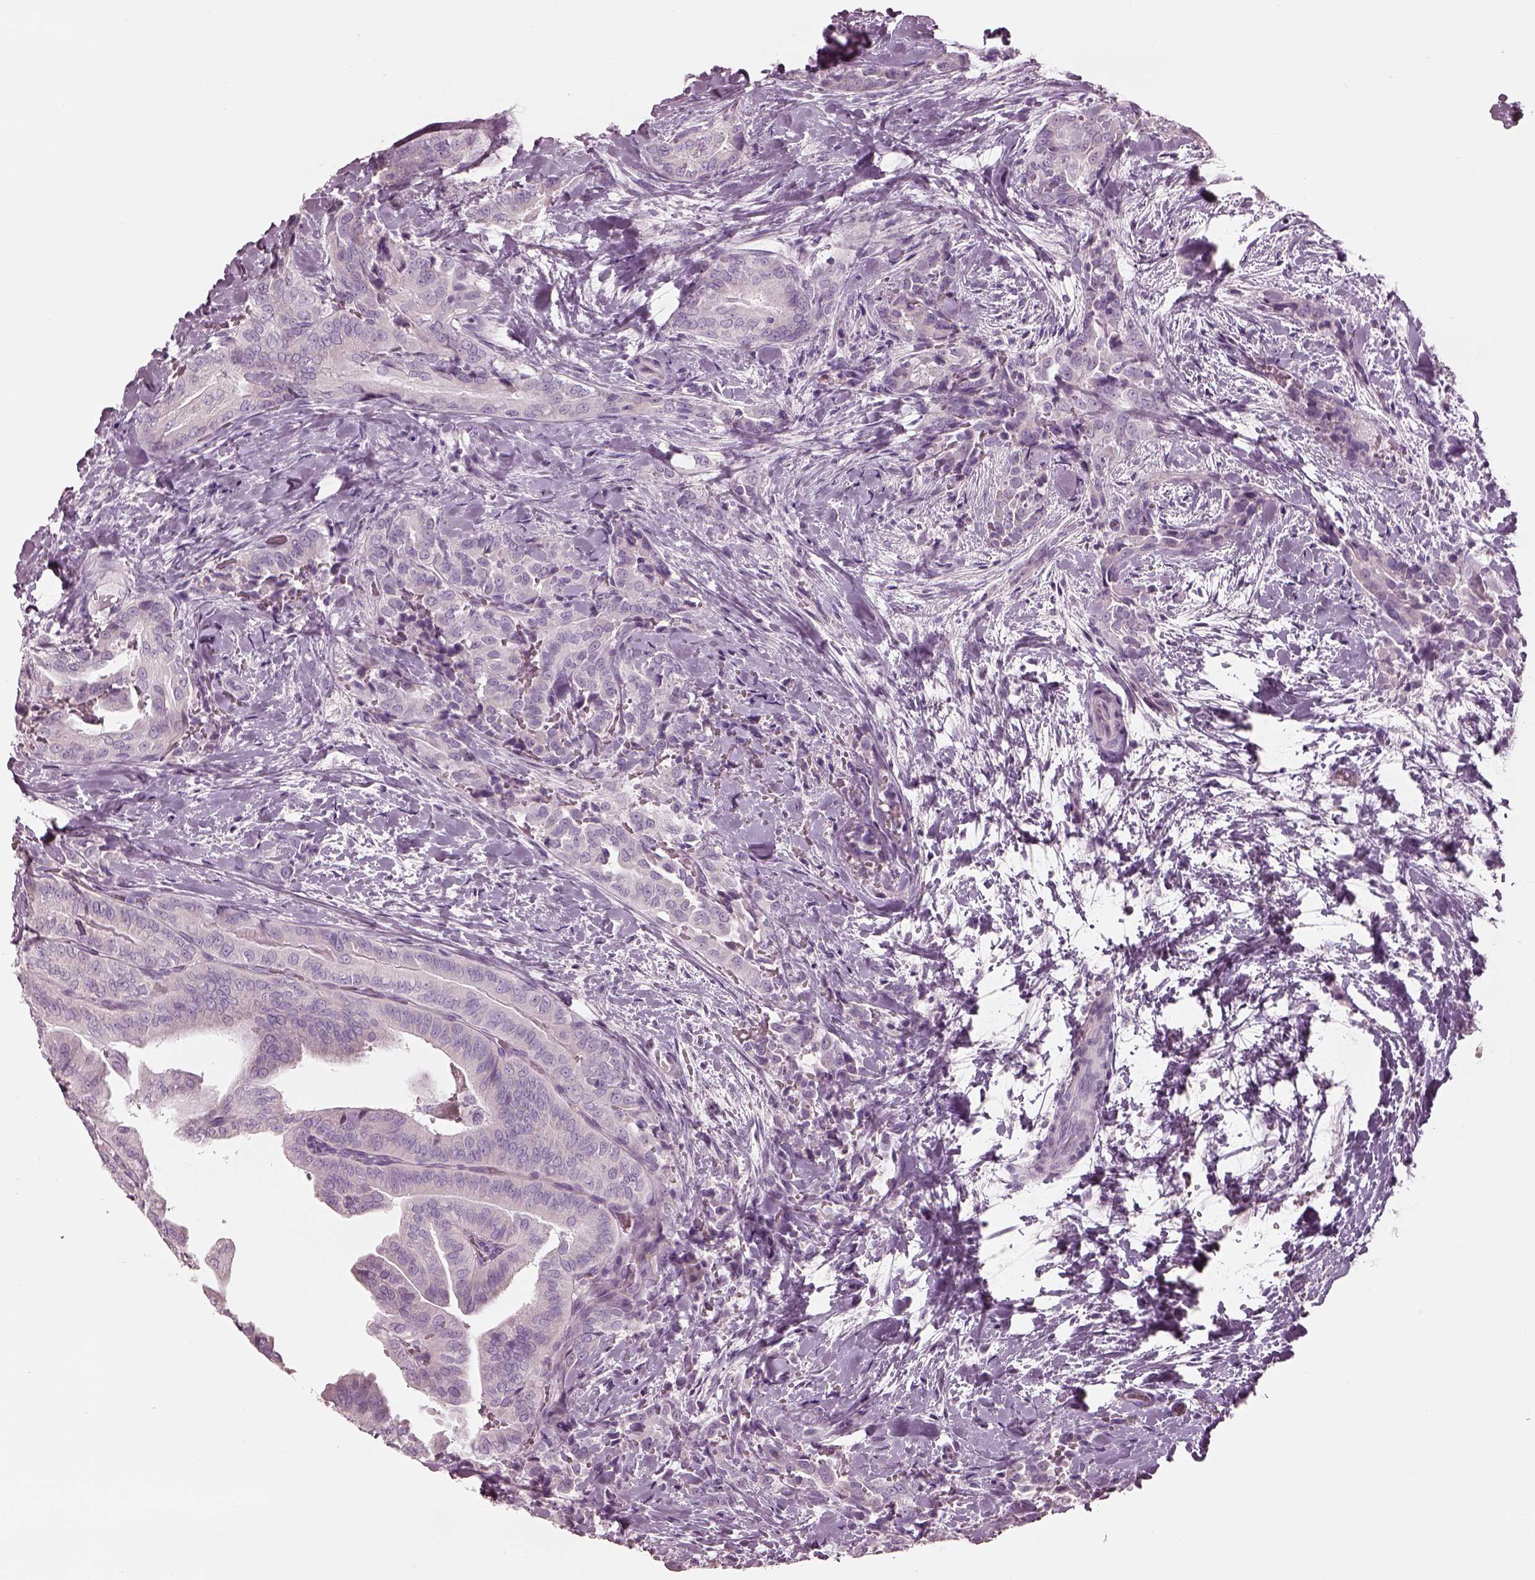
{"staining": {"intensity": "negative", "quantity": "none", "location": "none"}, "tissue": "thyroid cancer", "cell_type": "Tumor cells", "image_type": "cancer", "snomed": [{"axis": "morphology", "description": "Papillary adenocarcinoma, NOS"}, {"axis": "topography", "description": "Thyroid gland"}], "caption": "The micrograph shows no significant staining in tumor cells of thyroid papillary adenocarcinoma.", "gene": "RSPH9", "patient": {"sex": "male", "age": 61}}